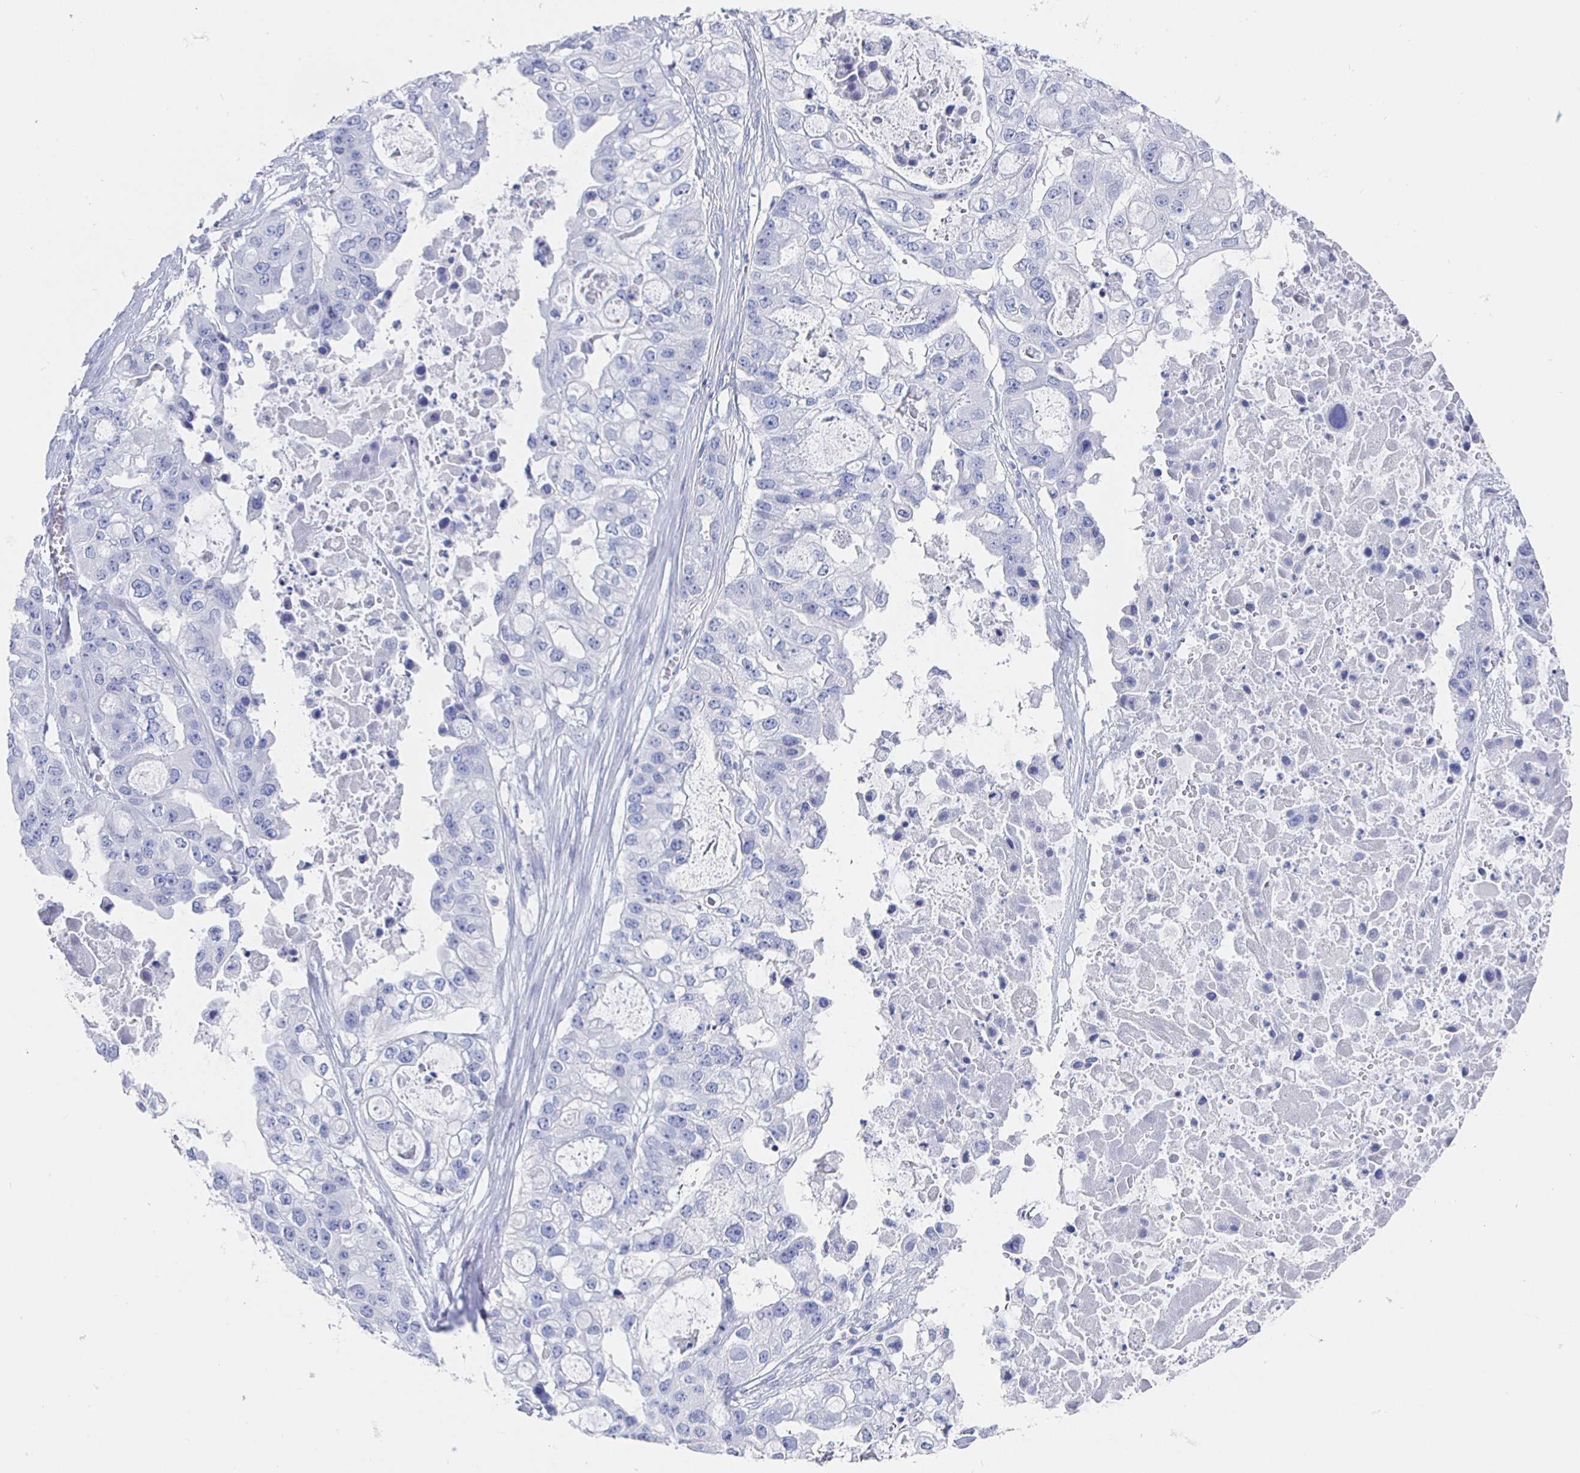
{"staining": {"intensity": "negative", "quantity": "none", "location": "none"}, "tissue": "ovarian cancer", "cell_type": "Tumor cells", "image_type": "cancer", "snomed": [{"axis": "morphology", "description": "Cystadenocarcinoma, serous, NOS"}, {"axis": "topography", "description": "Ovary"}], "caption": "IHC micrograph of neoplastic tissue: ovarian serous cystadenocarcinoma stained with DAB exhibits no significant protein staining in tumor cells.", "gene": "CLCA1", "patient": {"sex": "female", "age": 56}}